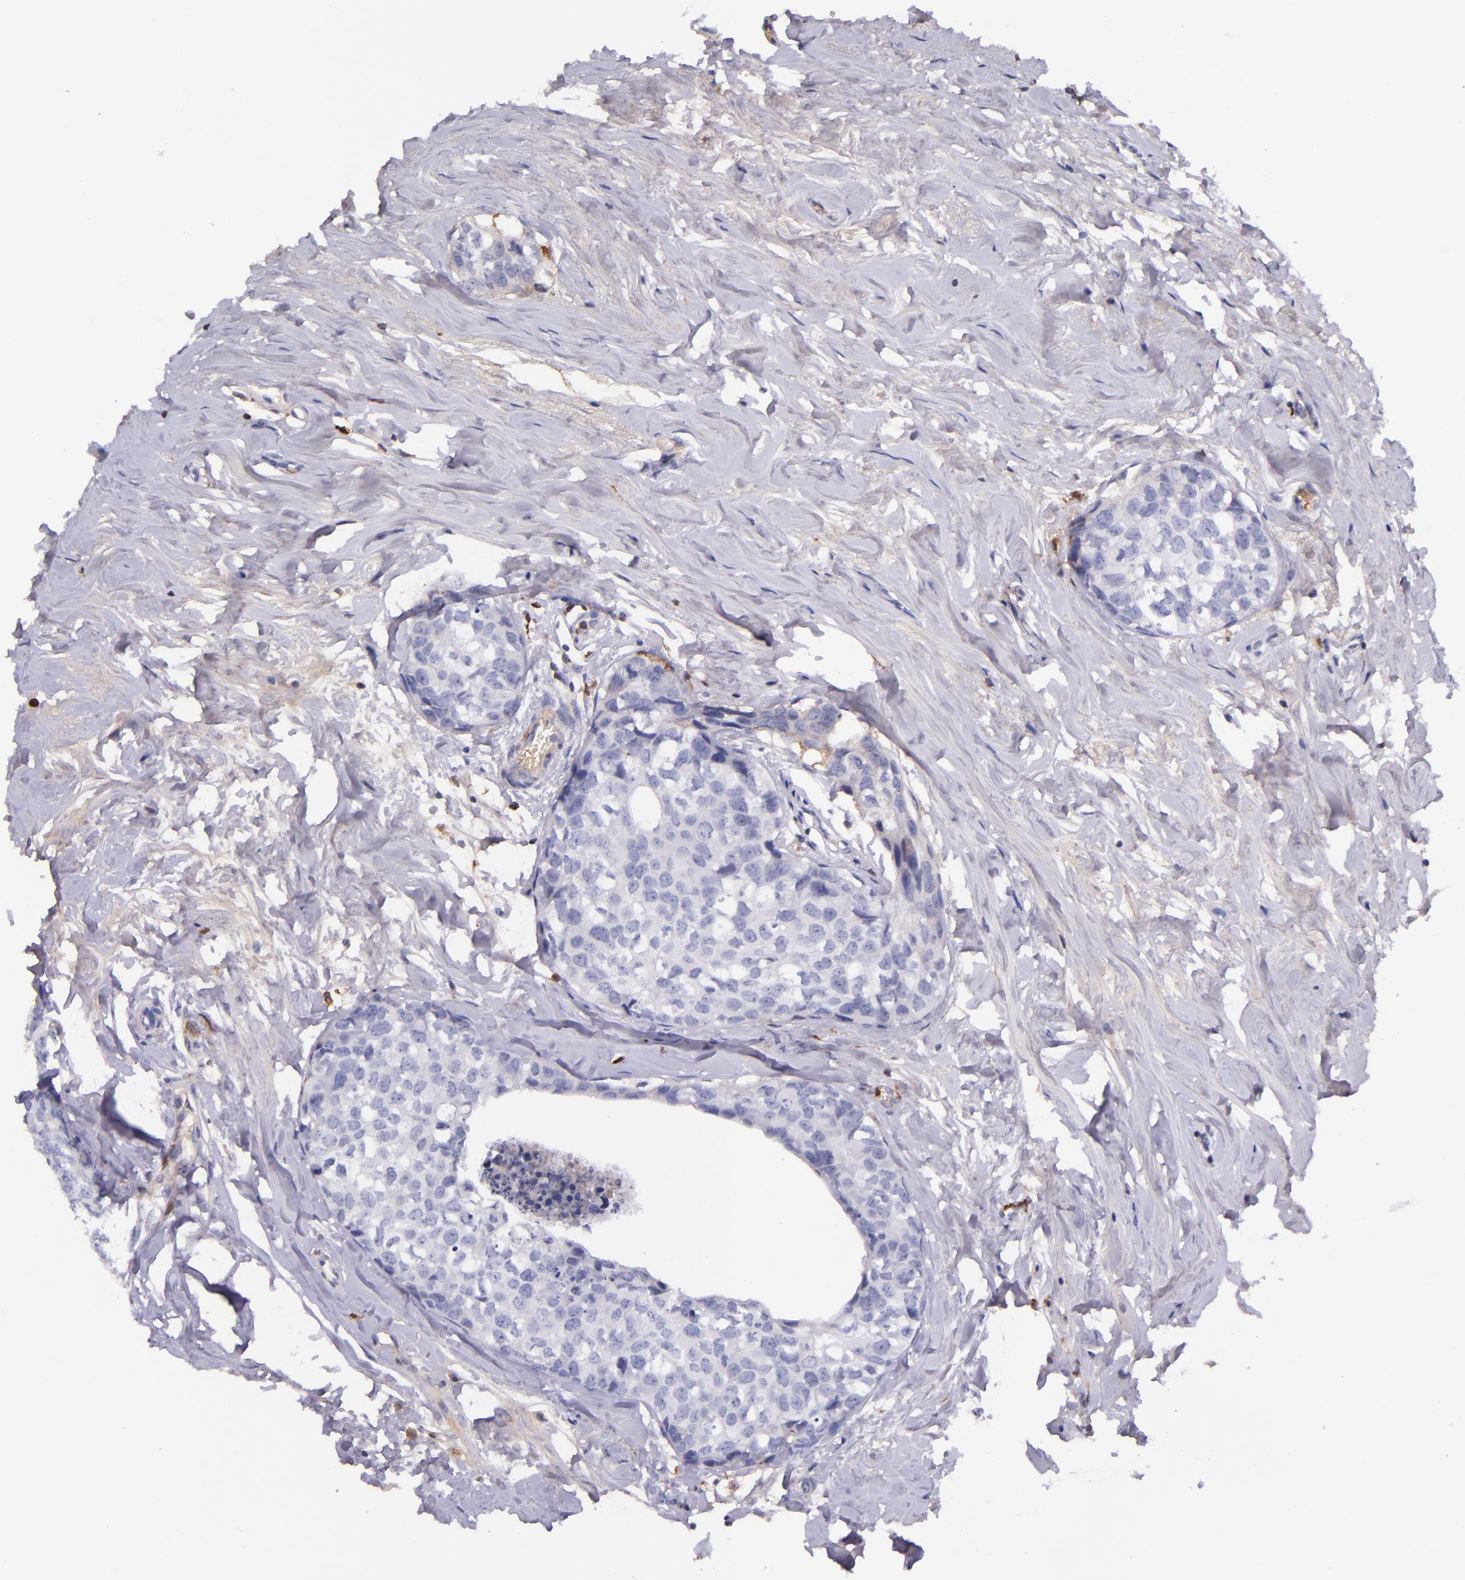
{"staining": {"intensity": "negative", "quantity": "none", "location": "none"}, "tissue": "breast cancer", "cell_type": "Tumor cells", "image_type": "cancer", "snomed": [{"axis": "morphology", "description": "Normal tissue, NOS"}, {"axis": "morphology", "description": "Duct carcinoma"}, {"axis": "topography", "description": "Breast"}], "caption": "A histopathology image of breast invasive ductal carcinoma stained for a protein reveals no brown staining in tumor cells. Brightfield microscopy of IHC stained with DAB (3,3'-diaminobenzidine) (brown) and hematoxylin (blue), captured at high magnification.", "gene": "KNG1", "patient": {"sex": "female", "age": 50}}